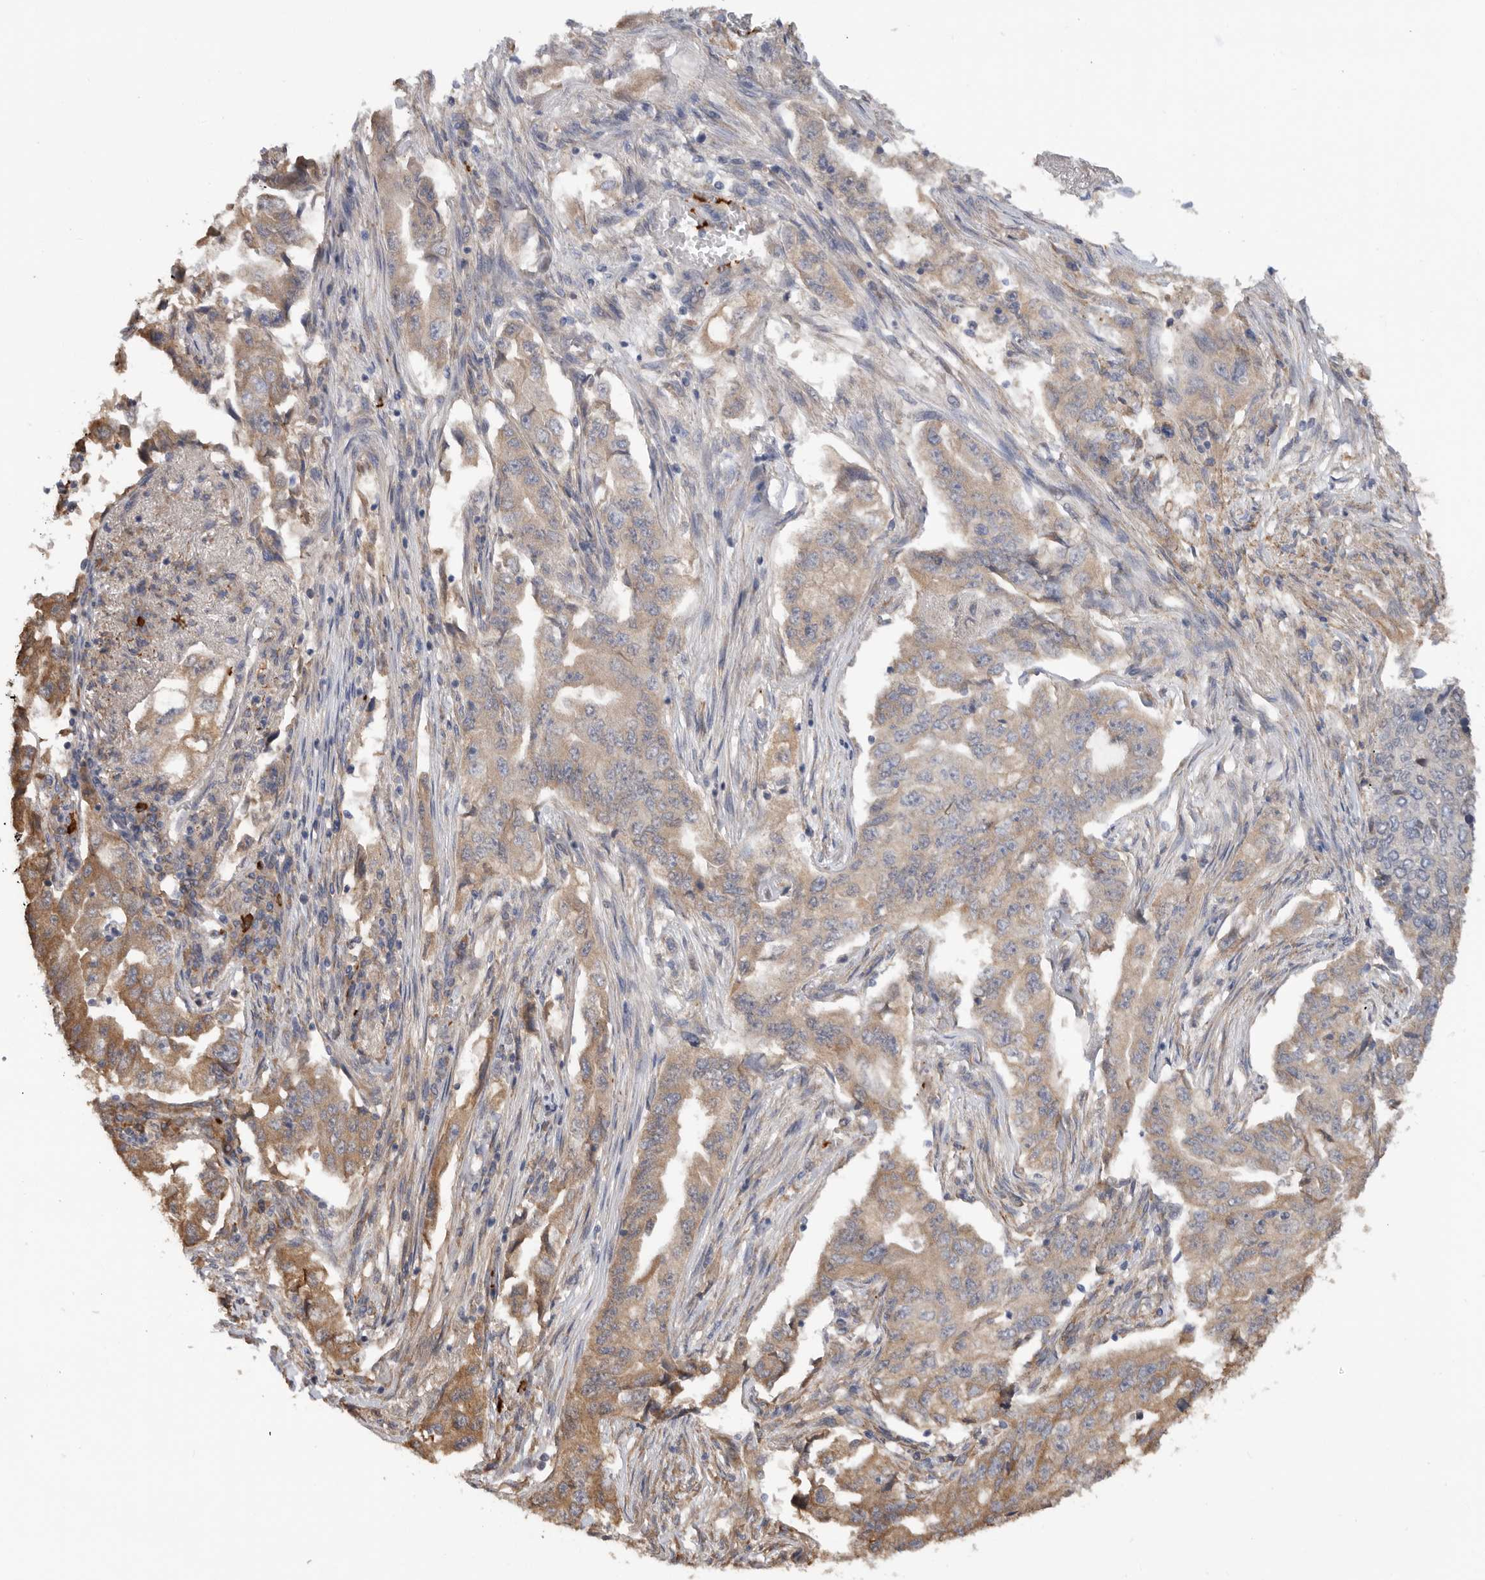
{"staining": {"intensity": "moderate", "quantity": ">75%", "location": "cytoplasmic/membranous"}, "tissue": "lung cancer", "cell_type": "Tumor cells", "image_type": "cancer", "snomed": [{"axis": "morphology", "description": "Adenocarcinoma, NOS"}, {"axis": "topography", "description": "Lung"}], "caption": "Tumor cells exhibit moderate cytoplasmic/membranous expression in about >75% of cells in lung cancer.", "gene": "CDC42BPB", "patient": {"sex": "female", "age": 51}}